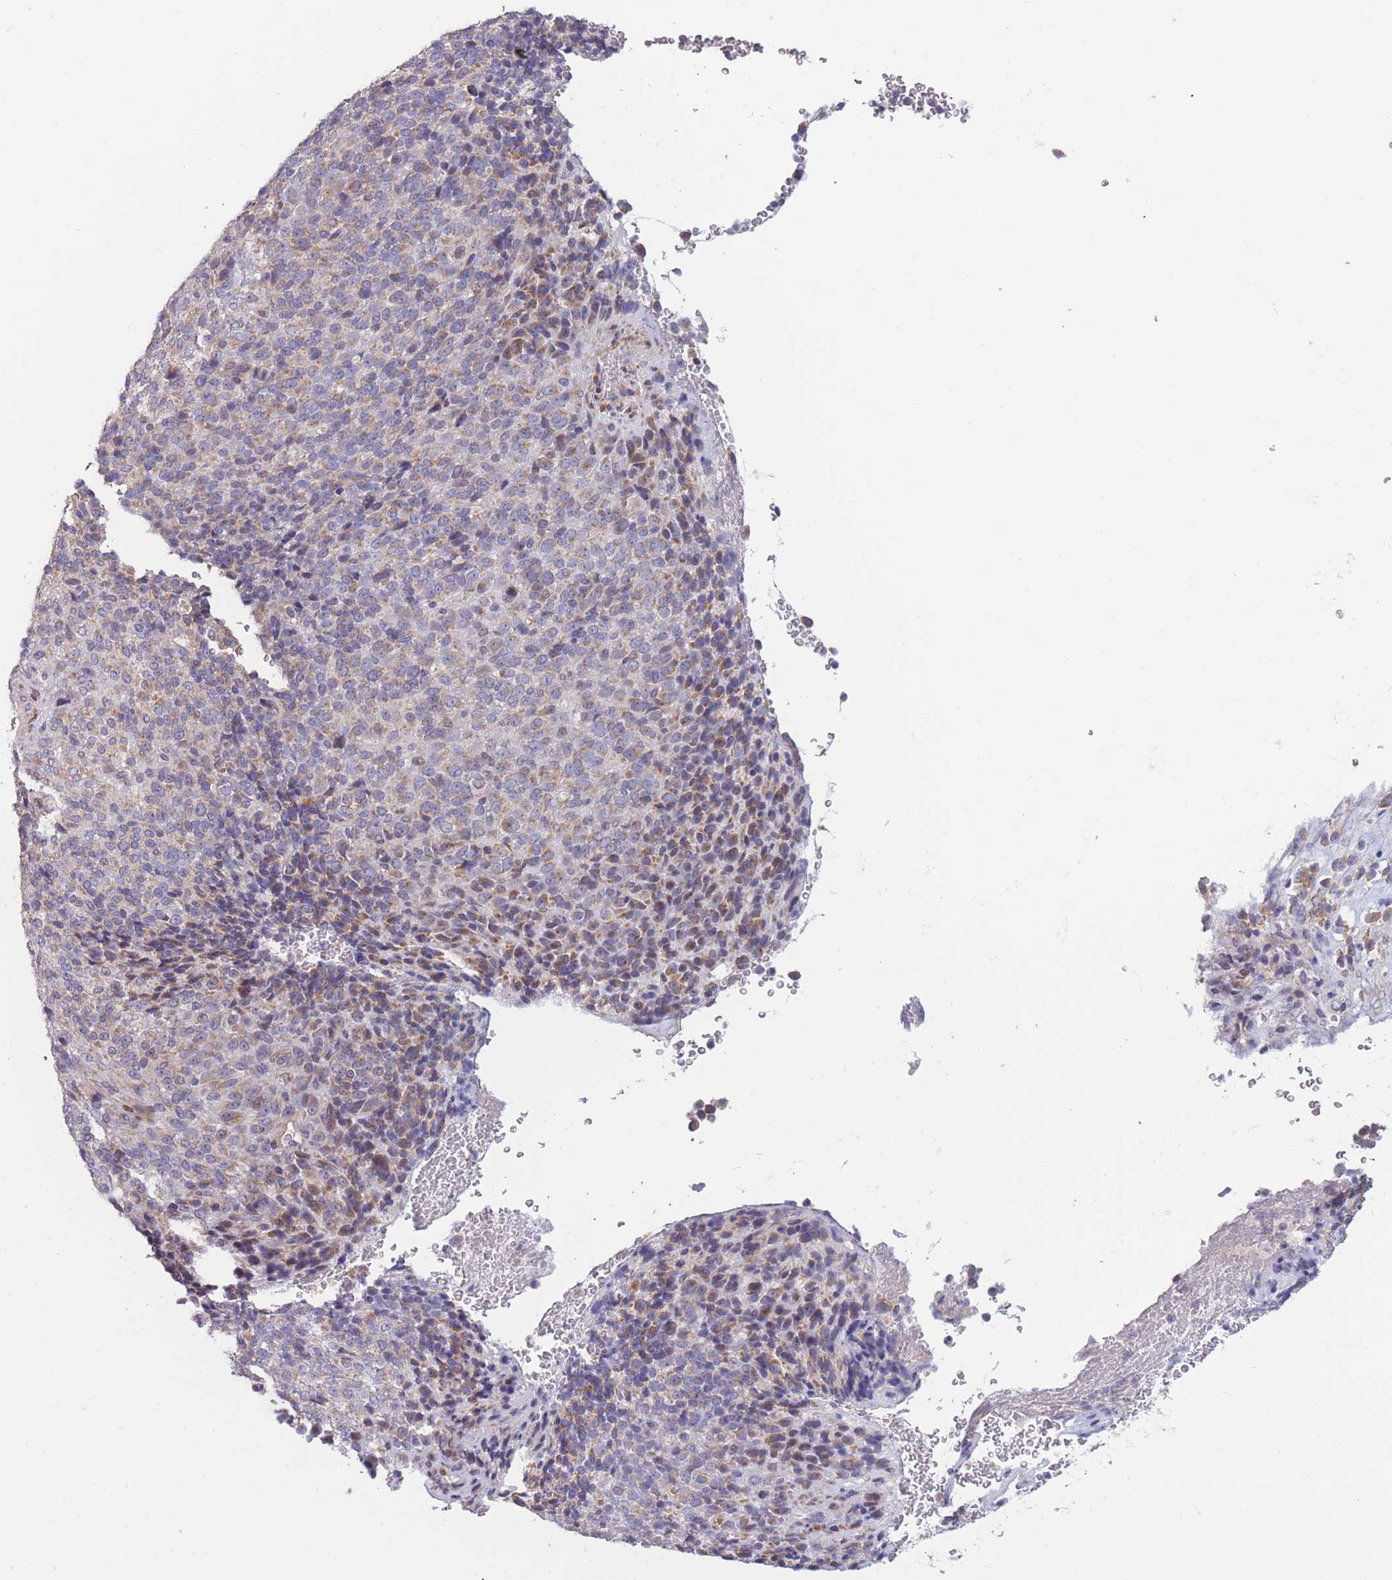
{"staining": {"intensity": "weak", "quantity": ">75%", "location": "cytoplasmic/membranous"}, "tissue": "melanoma", "cell_type": "Tumor cells", "image_type": "cancer", "snomed": [{"axis": "morphology", "description": "Malignant melanoma, Metastatic site"}, {"axis": "topography", "description": "Brain"}], "caption": "This photomicrograph reveals immunohistochemistry (IHC) staining of human melanoma, with low weak cytoplasmic/membranous positivity in about >75% of tumor cells.", "gene": "CCNQ", "patient": {"sex": "female", "age": 56}}